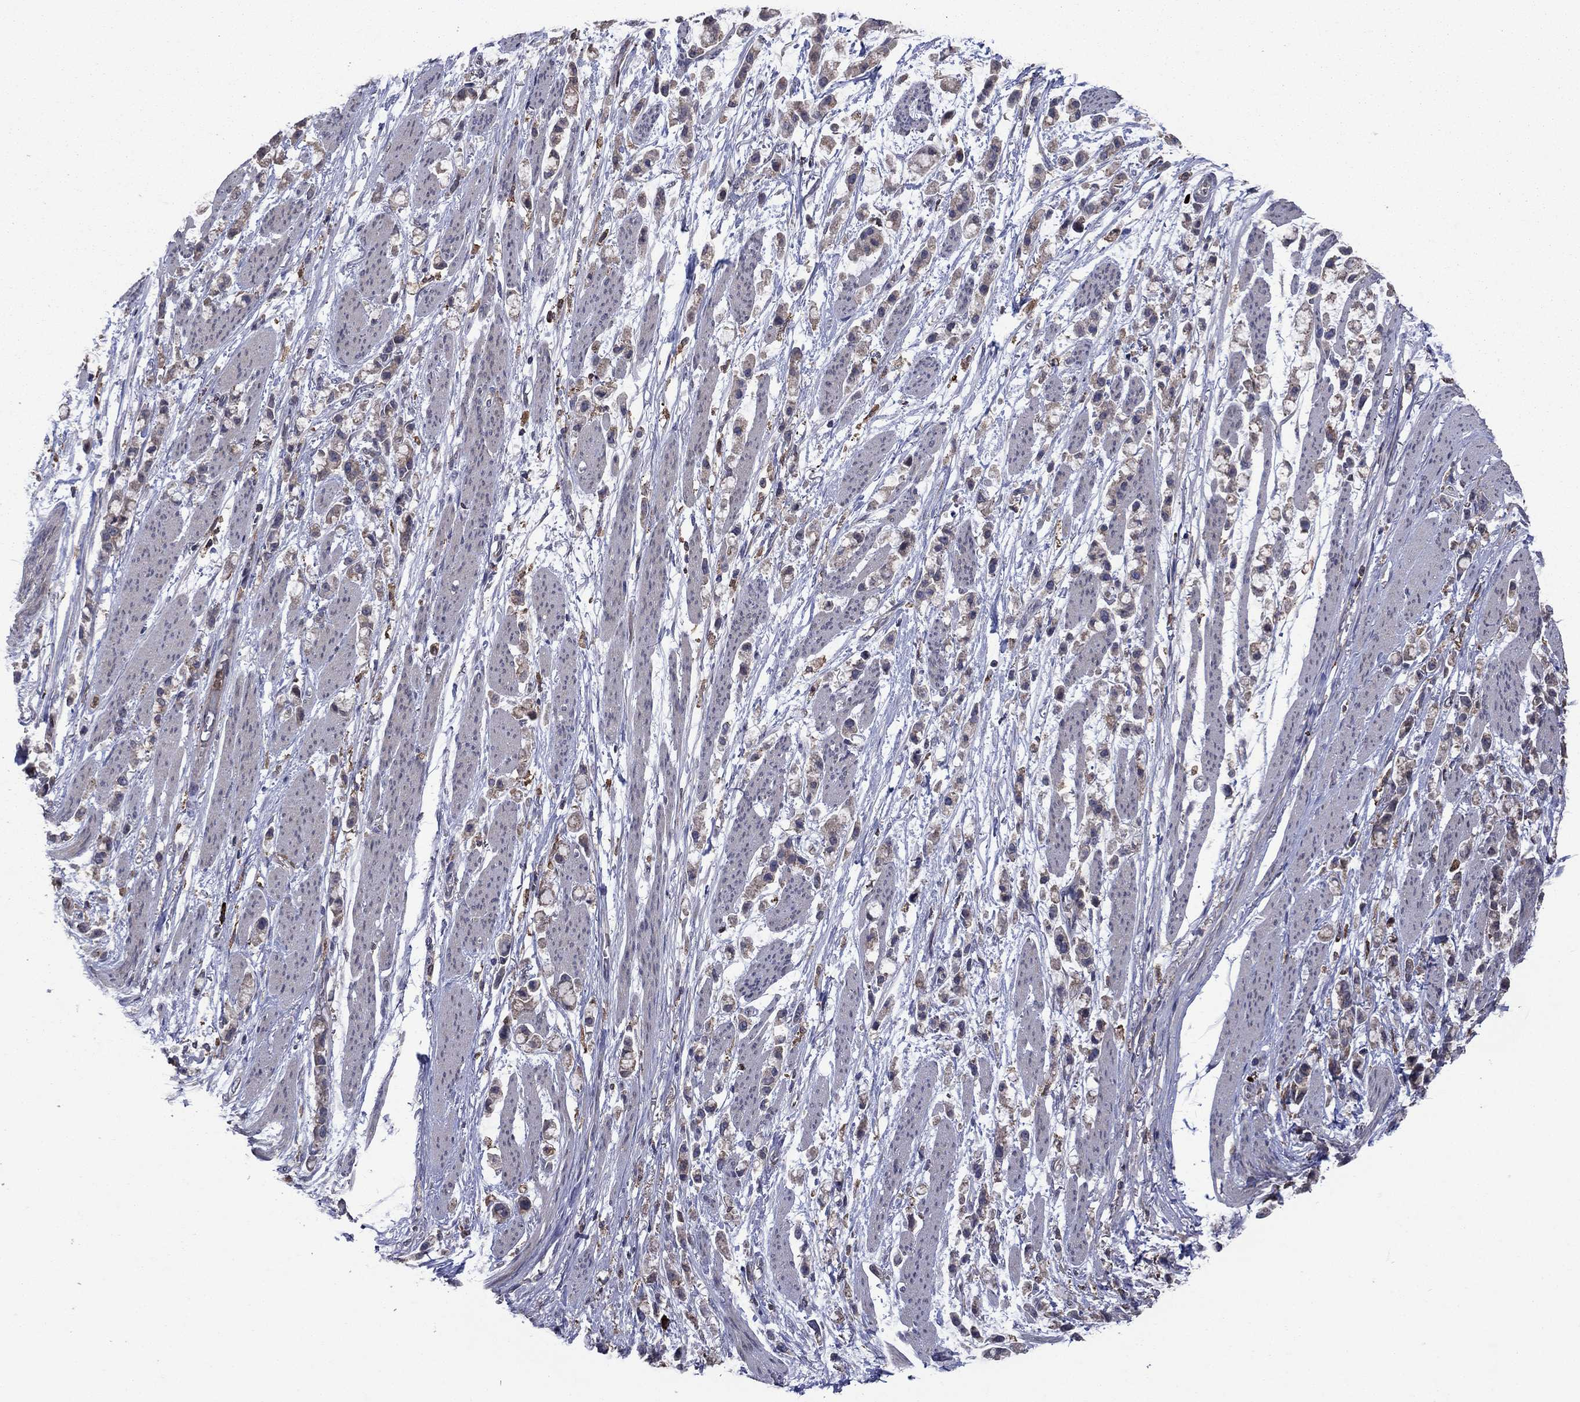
{"staining": {"intensity": "weak", "quantity": ">75%", "location": "cytoplasmic/membranous"}, "tissue": "stomach cancer", "cell_type": "Tumor cells", "image_type": "cancer", "snomed": [{"axis": "morphology", "description": "Adenocarcinoma, NOS"}, {"axis": "topography", "description": "Stomach"}], "caption": "Immunohistochemical staining of stomach cancer shows weak cytoplasmic/membranous protein positivity in approximately >75% of tumor cells.", "gene": "MEA1", "patient": {"sex": "female", "age": 81}}